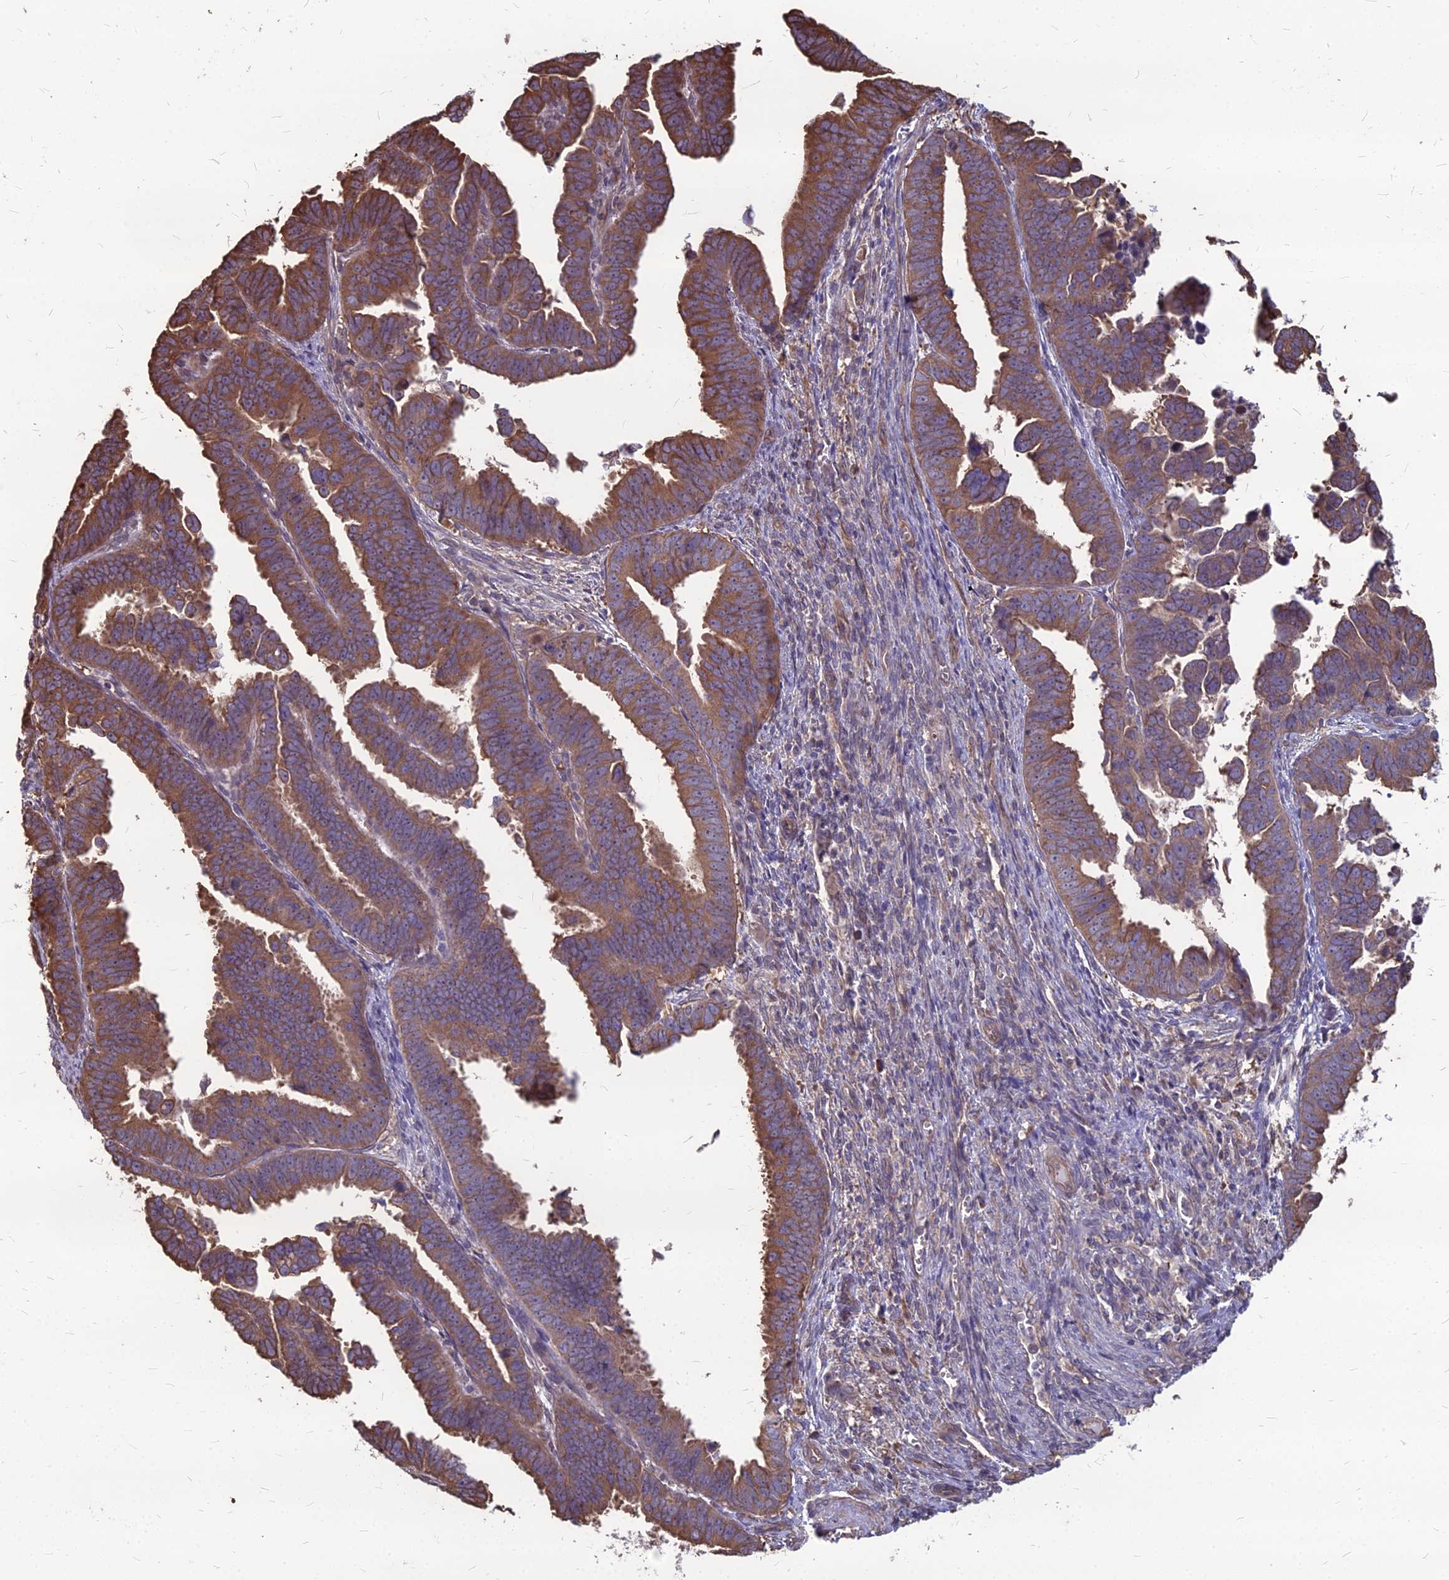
{"staining": {"intensity": "moderate", "quantity": ">75%", "location": "cytoplasmic/membranous"}, "tissue": "endometrial cancer", "cell_type": "Tumor cells", "image_type": "cancer", "snomed": [{"axis": "morphology", "description": "Adenocarcinoma, NOS"}, {"axis": "topography", "description": "Endometrium"}], "caption": "IHC (DAB) staining of endometrial cancer (adenocarcinoma) shows moderate cytoplasmic/membranous protein expression in about >75% of tumor cells.", "gene": "LSM6", "patient": {"sex": "female", "age": 75}}